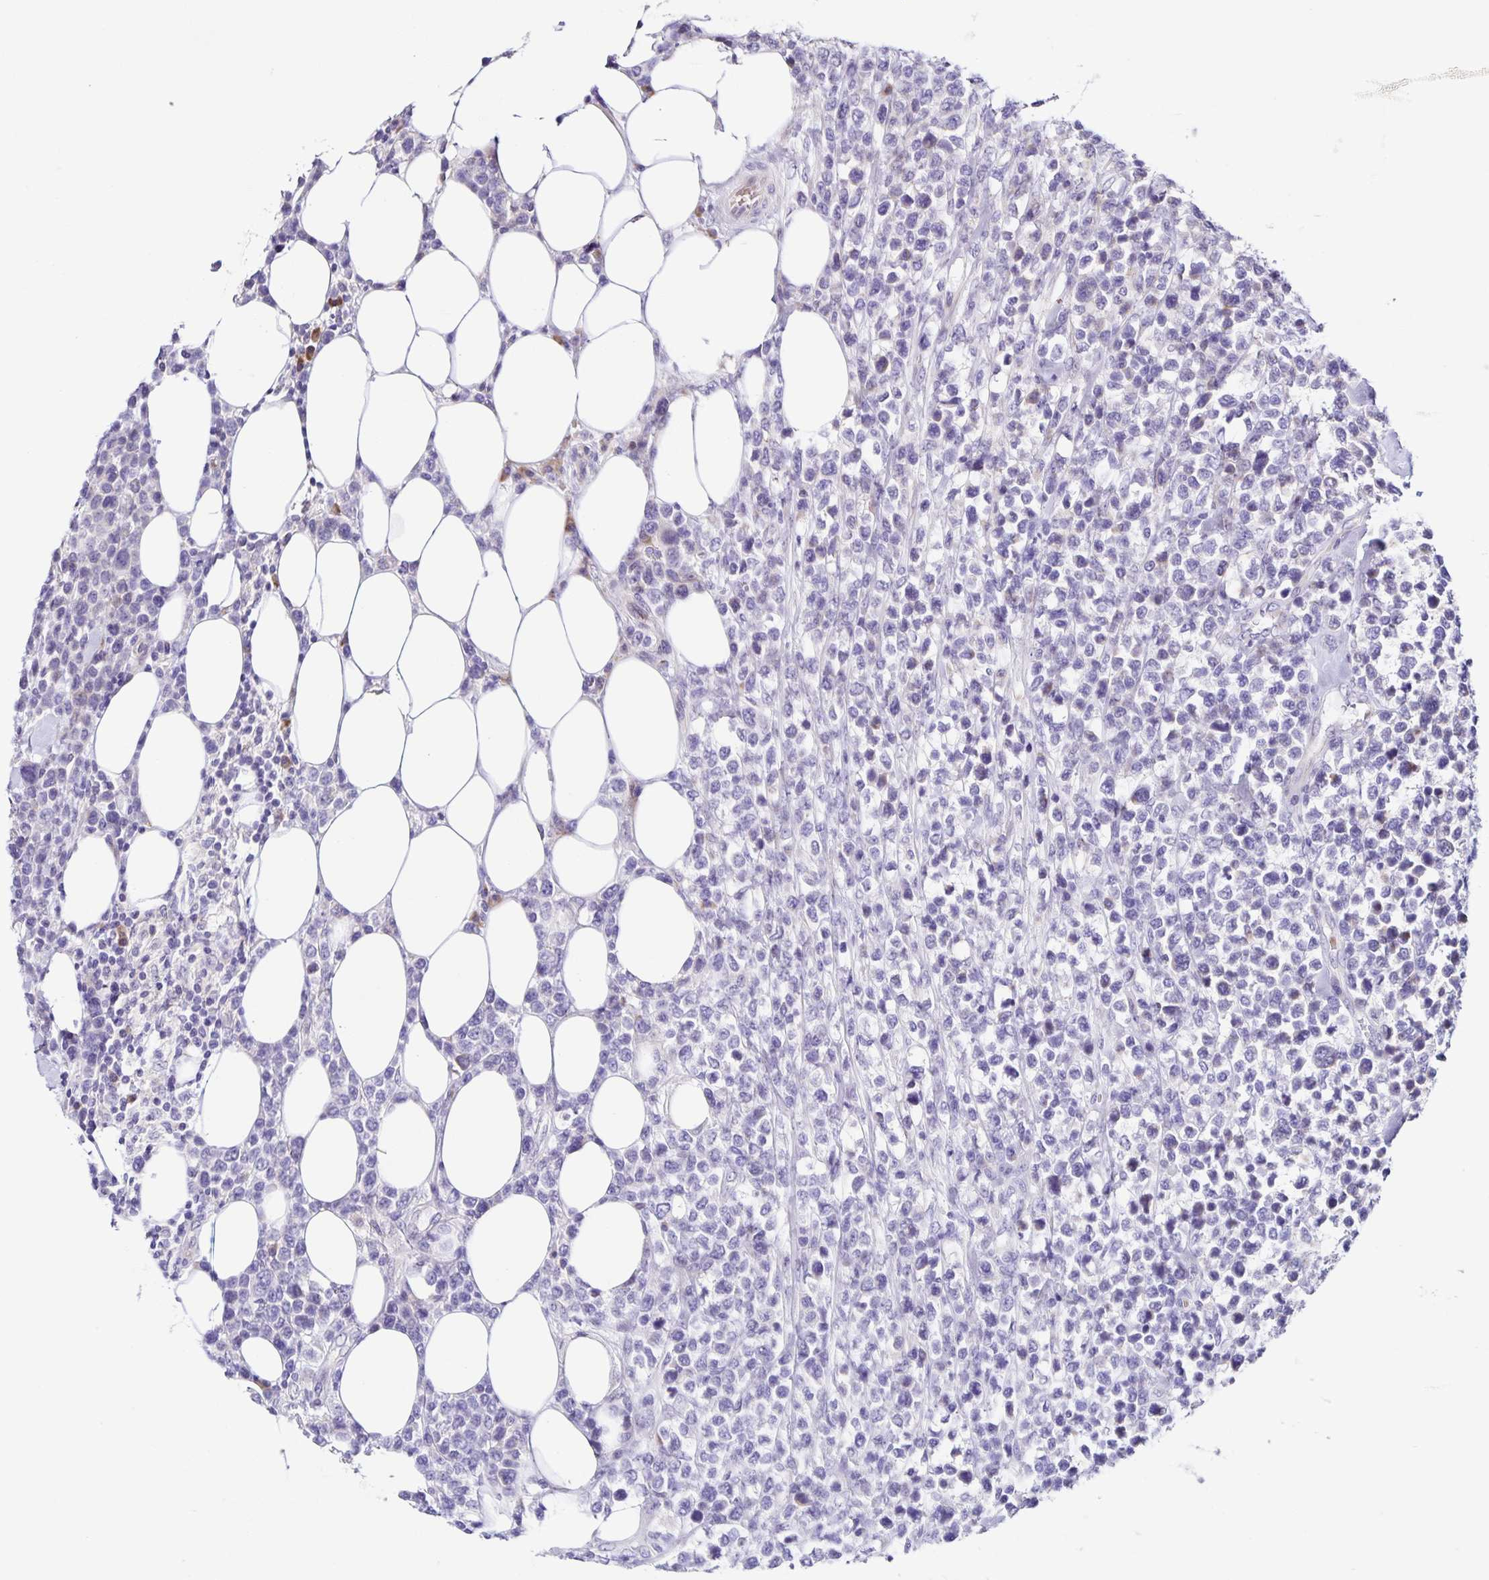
{"staining": {"intensity": "negative", "quantity": "none", "location": "none"}, "tissue": "lymphoma", "cell_type": "Tumor cells", "image_type": "cancer", "snomed": [{"axis": "morphology", "description": "Malignant lymphoma, non-Hodgkin's type, High grade"}, {"axis": "topography", "description": "Soft tissue"}], "caption": "Immunohistochemistry photomicrograph of neoplastic tissue: human lymphoma stained with DAB (3,3'-diaminobenzidine) shows no significant protein staining in tumor cells.", "gene": "RNFT2", "patient": {"sex": "female", "age": 56}}